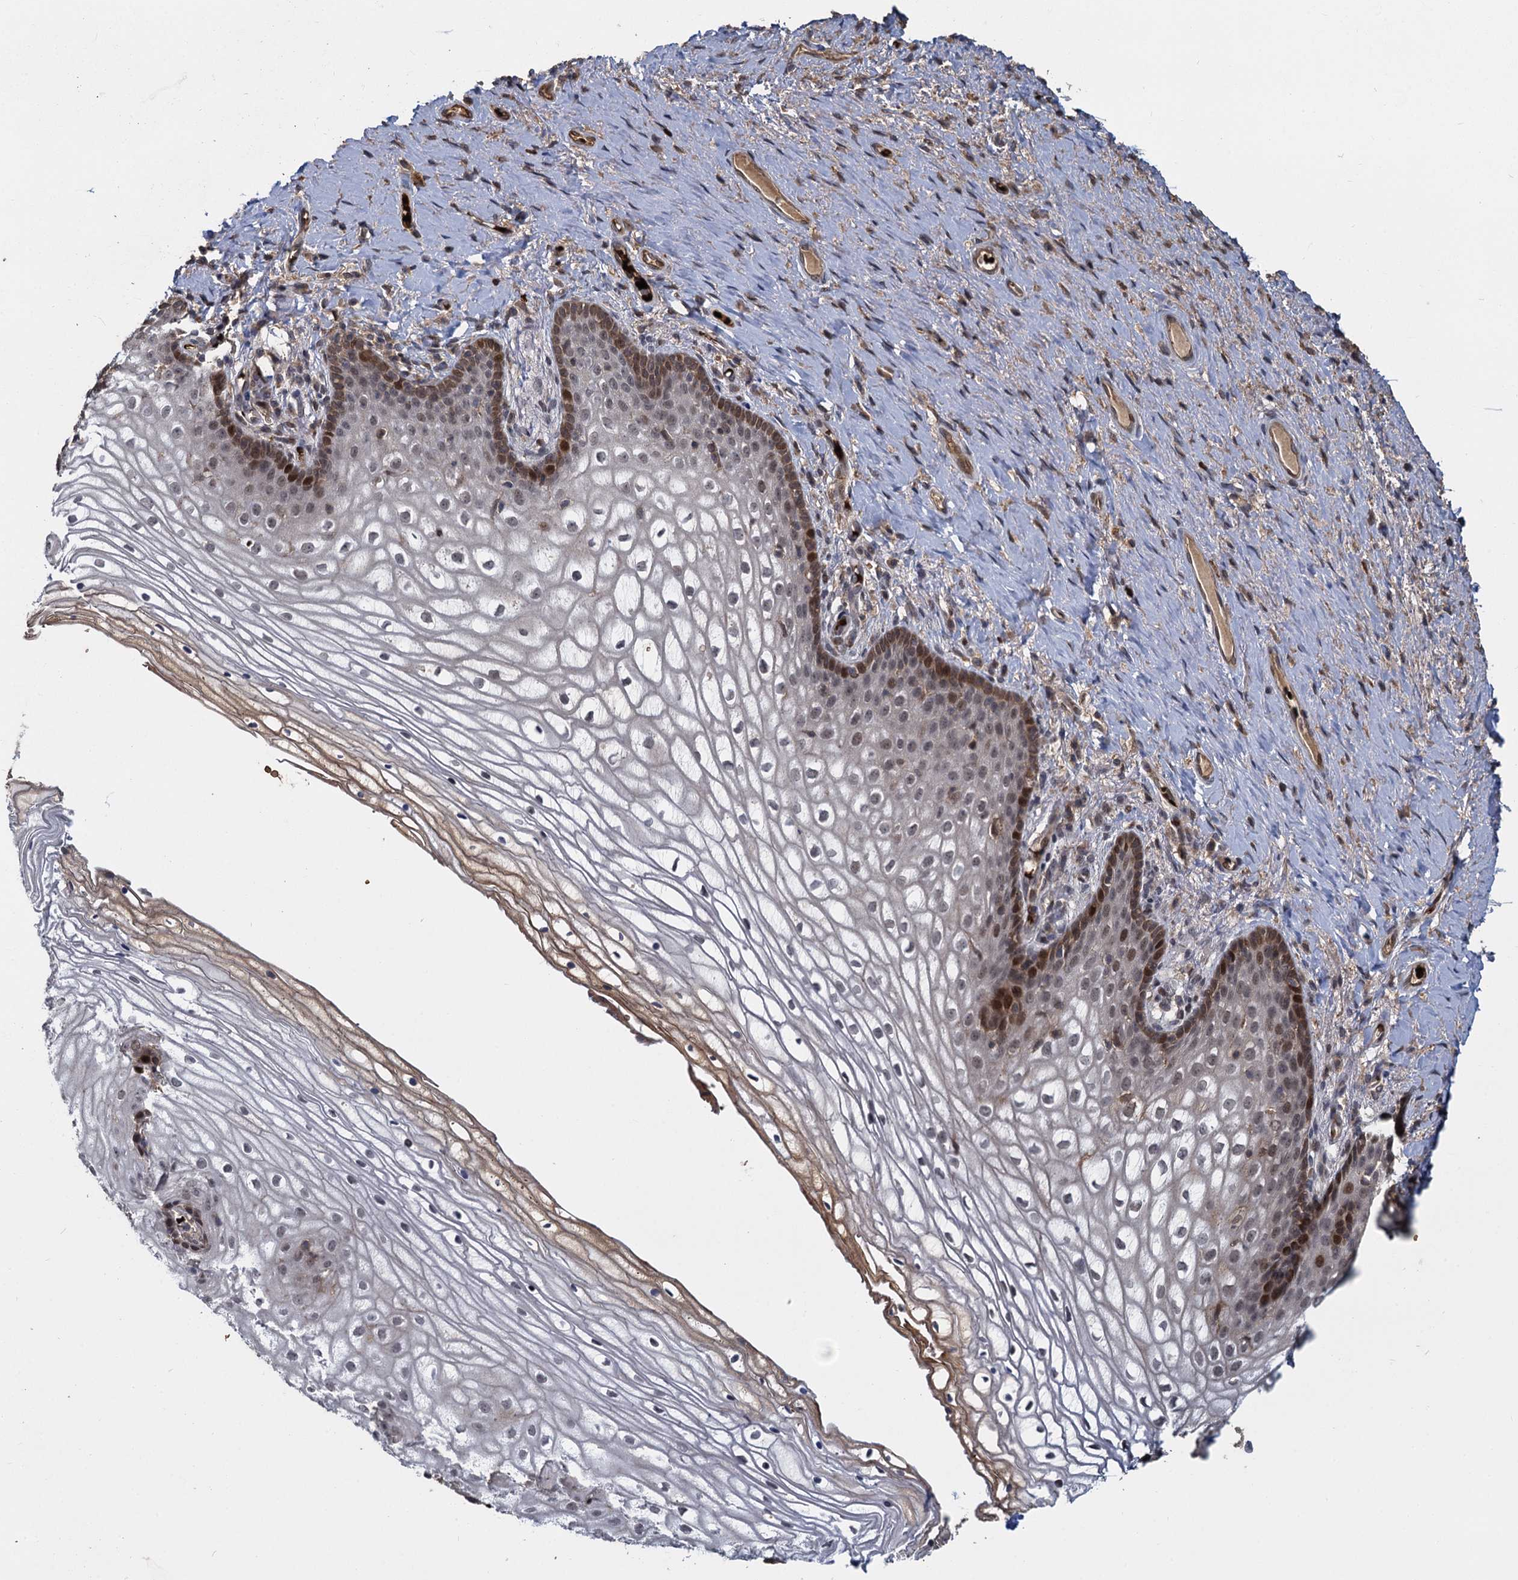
{"staining": {"intensity": "moderate", "quantity": "<25%", "location": "nuclear"}, "tissue": "vagina", "cell_type": "Squamous epithelial cells", "image_type": "normal", "snomed": [{"axis": "morphology", "description": "Normal tissue, NOS"}, {"axis": "topography", "description": "Vagina"}], "caption": "This is an image of immunohistochemistry staining of unremarkable vagina, which shows moderate expression in the nuclear of squamous epithelial cells.", "gene": "FANCI", "patient": {"sex": "female", "age": 60}}